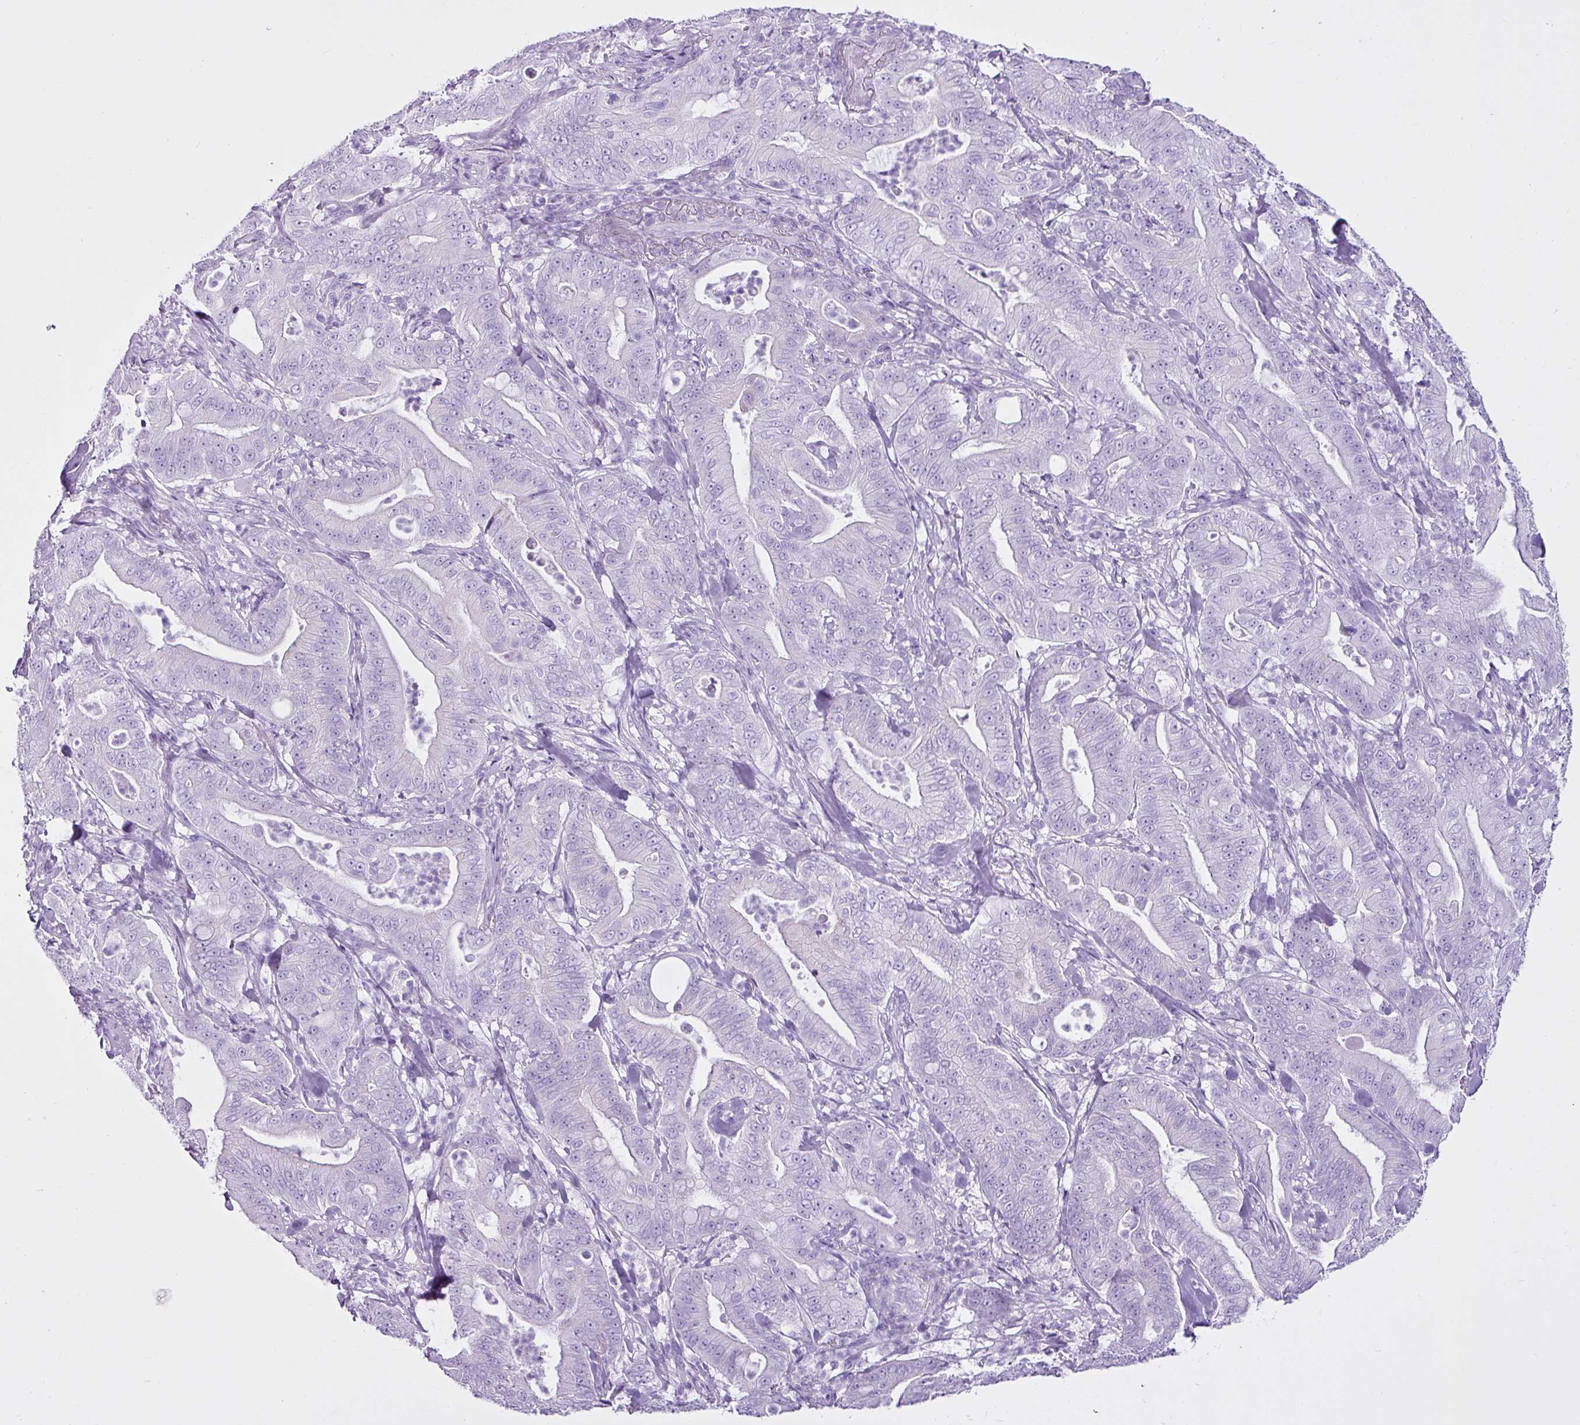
{"staining": {"intensity": "negative", "quantity": "none", "location": "none"}, "tissue": "pancreatic cancer", "cell_type": "Tumor cells", "image_type": "cancer", "snomed": [{"axis": "morphology", "description": "Adenocarcinoma, NOS"}, {"axis": "topography", "description": "Pancreas"}], "caption": "Immunohistochemical staining of human pancreatic adenocarcinoma demonstrates no significant expression in tumor cells.", "gene": "LILRB4", "patient": {"sex": "male", "age": 71}}